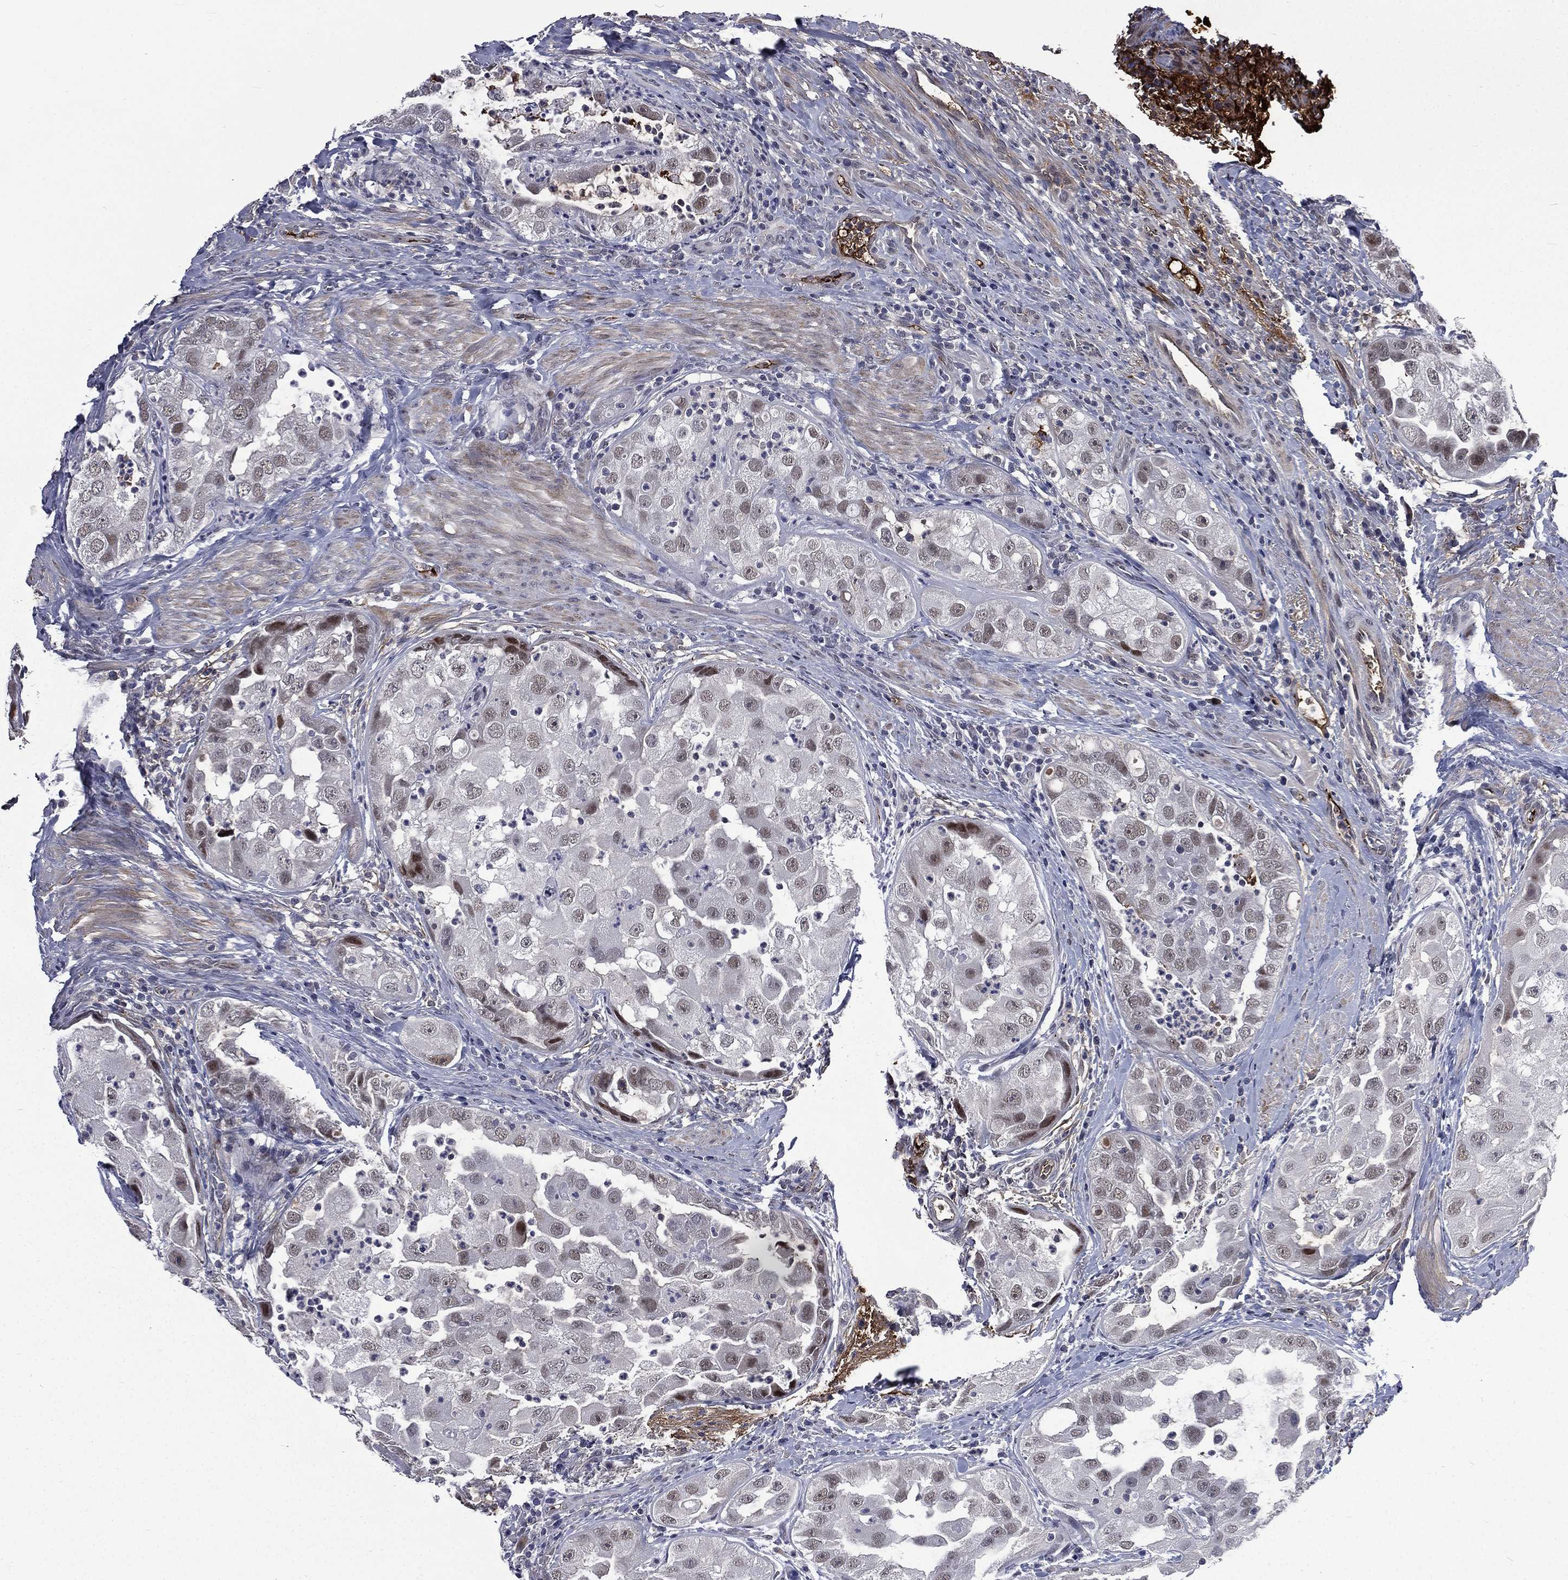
{"staining": {"intensity": "negative", "quantity": "none", "location": "none"}, "tissue": "urothelial cancer", "cell_type": "Tumor cells", "image_type": "cancer", "snomed": [{"axis": "morphology", "description": "Urothelial carcinoma, High grade"}, {"axis": "topography", "description": "Urinary bladder"}], "caption": "Micrograph shows no protein positivity in tumor cells of urothelial cancer tissue.", "gene": "FGG", "patient": {"sex": "female", "age": 41}}